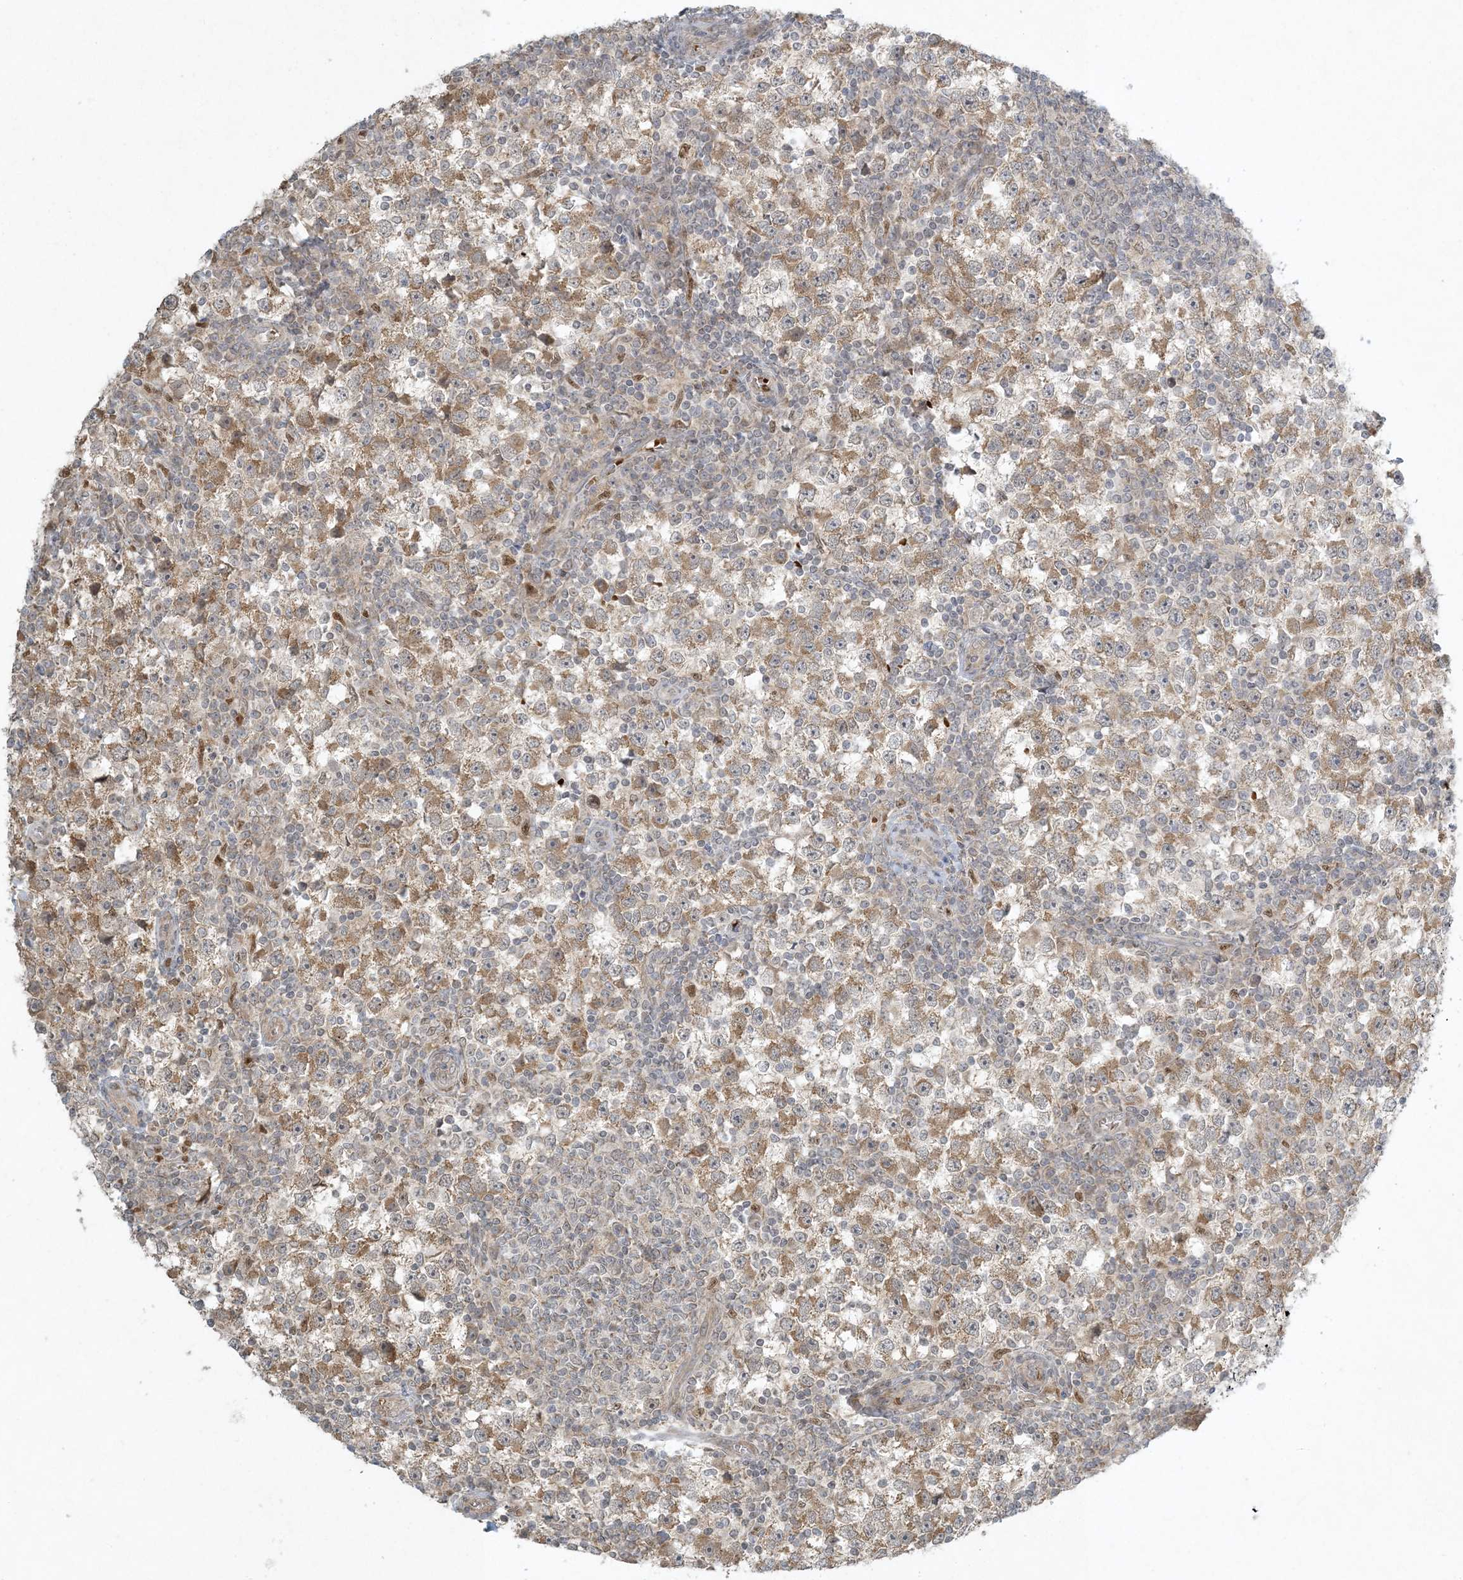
{"staining": {"intensity": "moderate", "quantity": ">75%", "location": "cytoplasmic/membranous"}, "tissue": "testis cancer", "cell_type": "Tumor cells", "image_type": "cancer", "snomed": [{"axis": "morphology", "description": "Seminoma, NOS"}, {"axis": "topography", "description": "Testis"}], "caption": "An immunohistochemistry histopathology image of neoplastic tissue is shown. Protein staining in brown labels moderate cytoplasmic/membranous positivity in testis seminoma within tumor cells.", "gene": "CTDNEP1", "patient": {"sex": "male", "age": 65}}